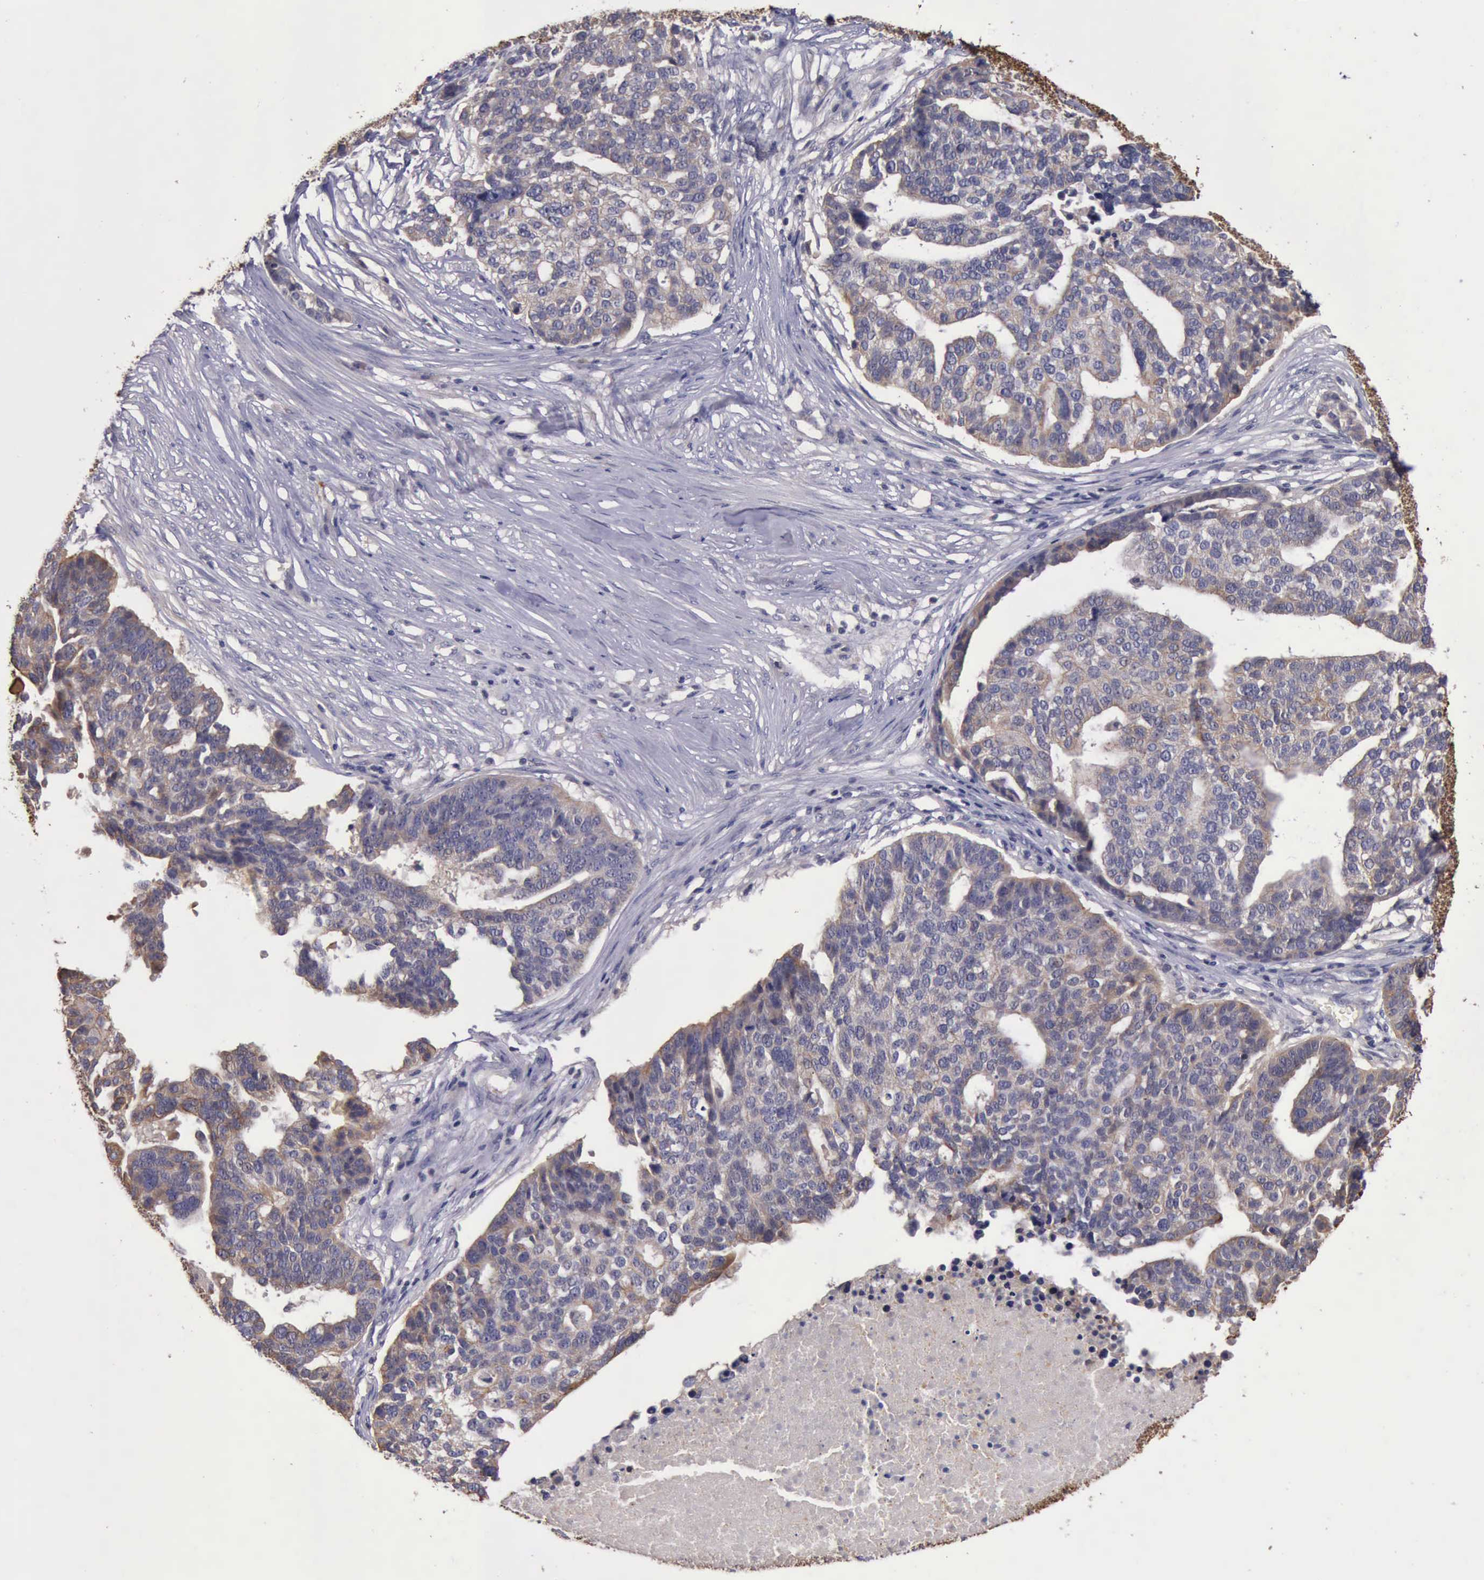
{"staining": {"intensity": "negative", "quantity": "none", "location": "none"}, "tissue": "ovarian cancer", "cell_type": "Tumor cells", "image_type": "cancer", "snomed": [{"axis": "morphology", "description": "Cystadenocarcinoma, serous, NOS"}, {"axis": "topography", "description": "Ovary"}], "caption": "Ovarian cancer was stained to show a protein in brown. There is no significant positivity in tumor cells.", "gene": "RAB39B", "patient": {"sex": "female", "age": 59}}